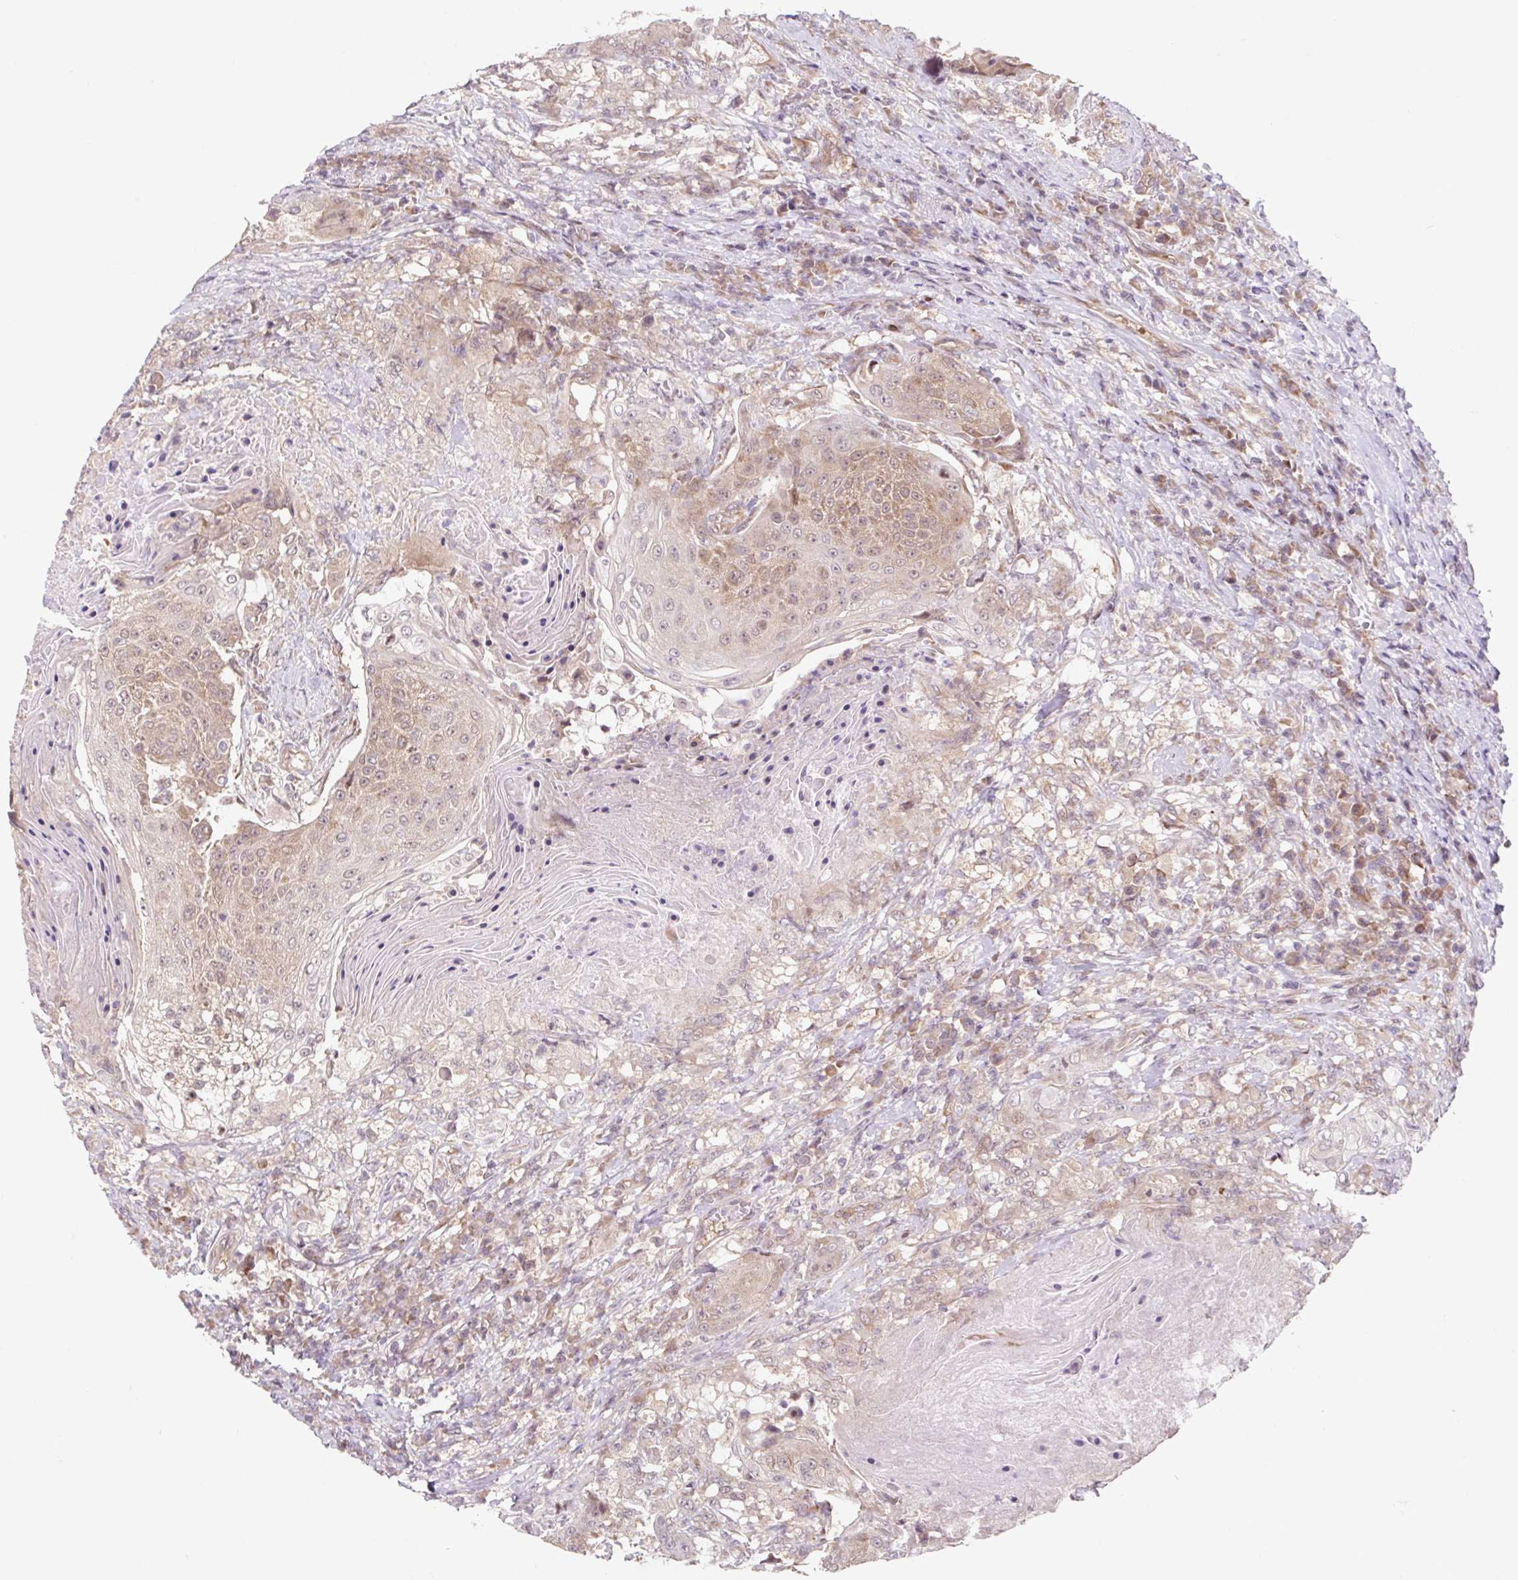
{"staining": {"intensity": "moderate", "quantity": ">75%", "location": "cytoplasmic/membranous,nuclear"}, "tissue": "urothelial cancer", "cell_type": "Tumor cells", "image_type": "cancer", "snomed": [{"axis": "morphology", "description": "Urothelial carcinoma, High grade"}, {"axis": "topography", "description": "Urinary bladder"}], "caption": "IHC (DAB) staining of urothelial carcinoma (high-grade) reveals moderate cytoplasmic/membranous and nuclear protein expression in approximately >75% of tumor cells.", "gene": "HFE", "patient": {"sex": "female", "age": 63}}